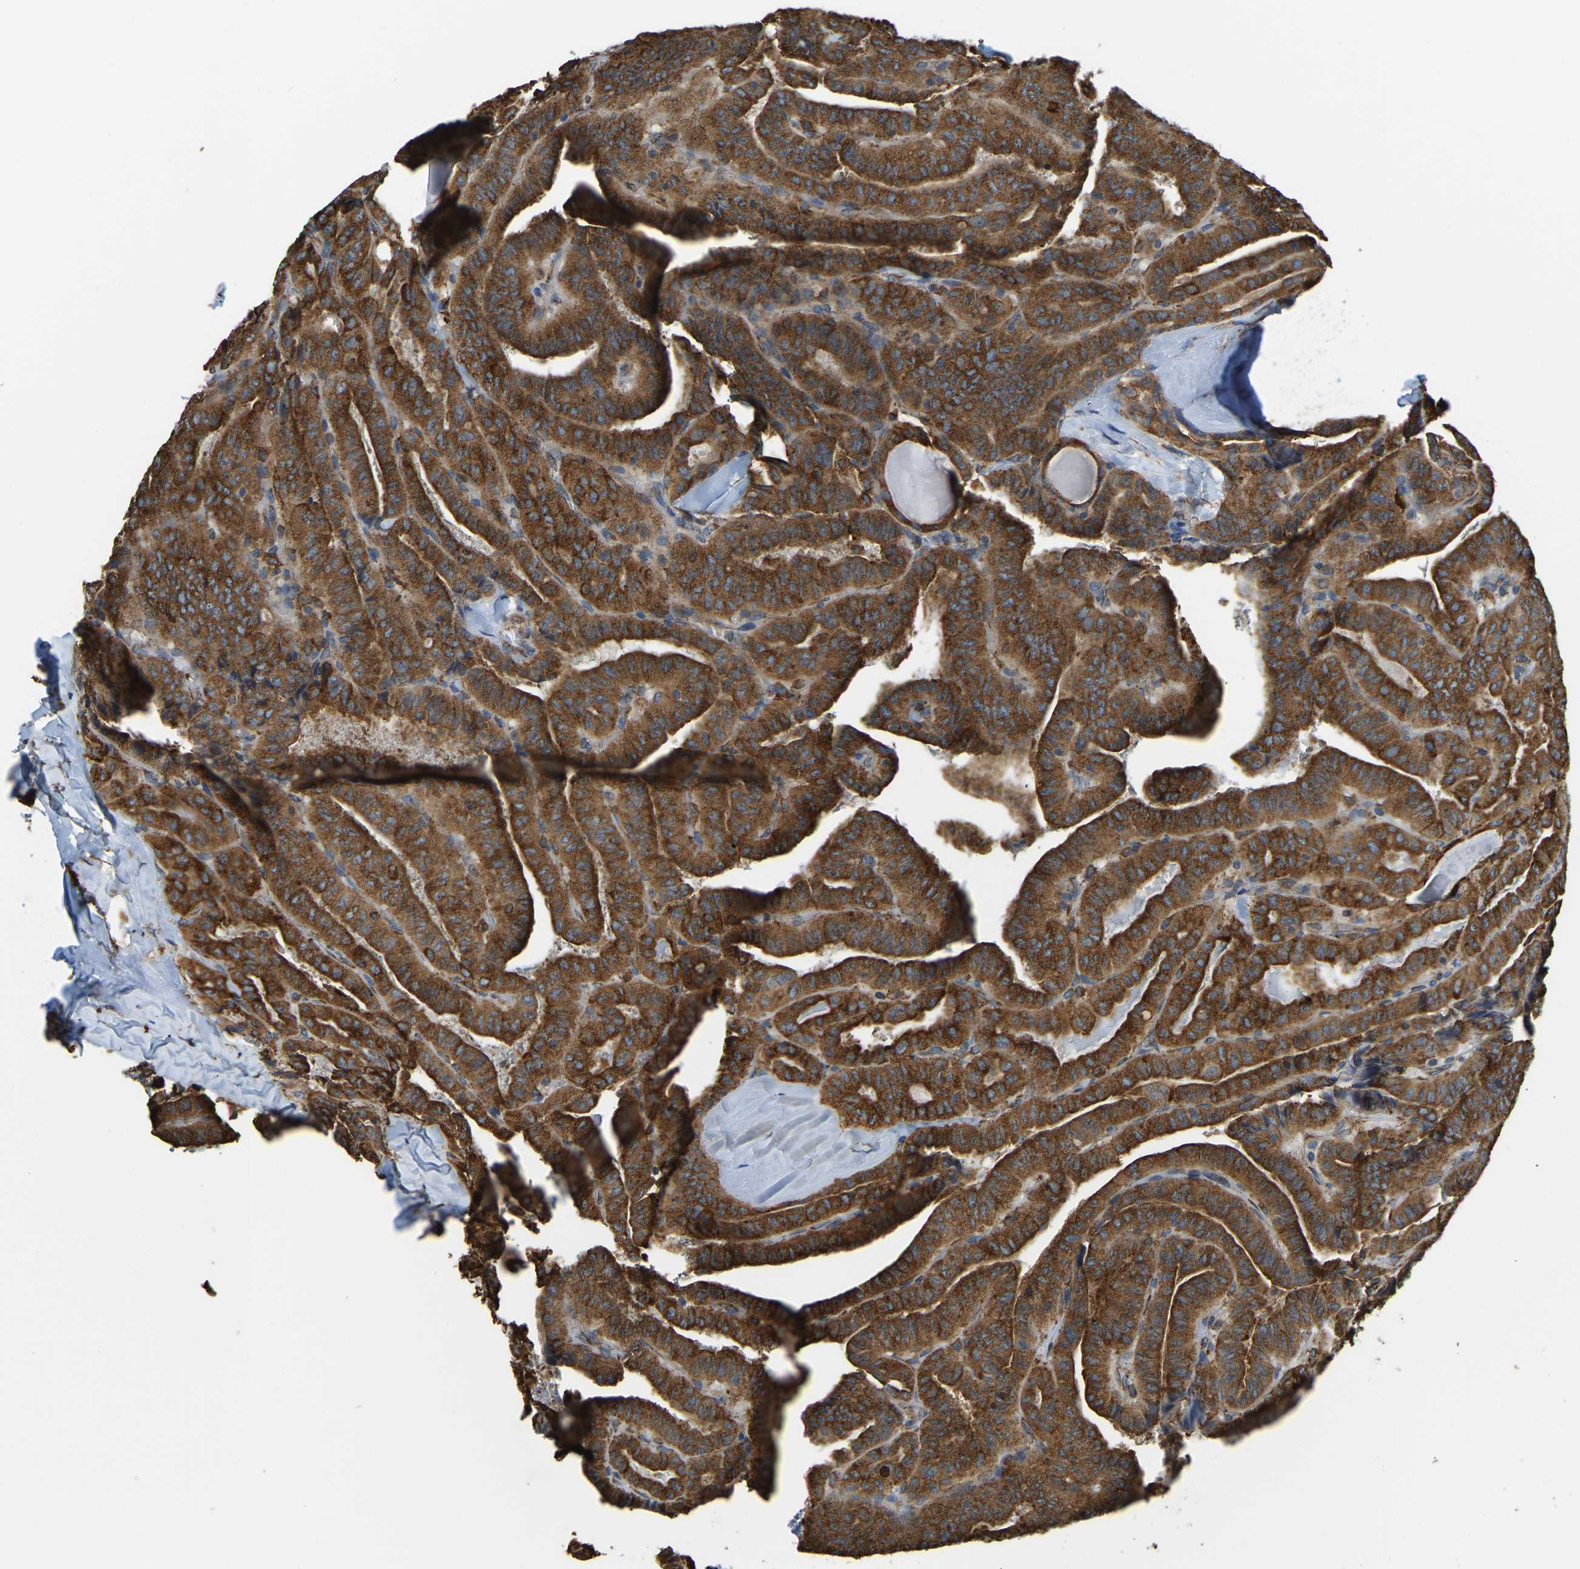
{"staining": {"intensity": "strong", "quantity": ">75%", "location": "cytoplasmic/membranous"}, "tissue": "thyroid cancer", "cell_type": "Tumor cells", "image_type": "cancer", "snomed": [{"axis": "morphology", "description": "Papillary adenocarcinoma, NOS"}, {"axis": "topography", "description": "Thyroid gland"}], "caption": "Immunohistochemical staining of thyroid cancer demonstrates high levels of strong cytoplasmic/membranous protein positivity in about >75% of tumor cells. Nuclei are stained in blue.", "gene": "RNF115", "patient": {"sex": "male", "age": 77}}